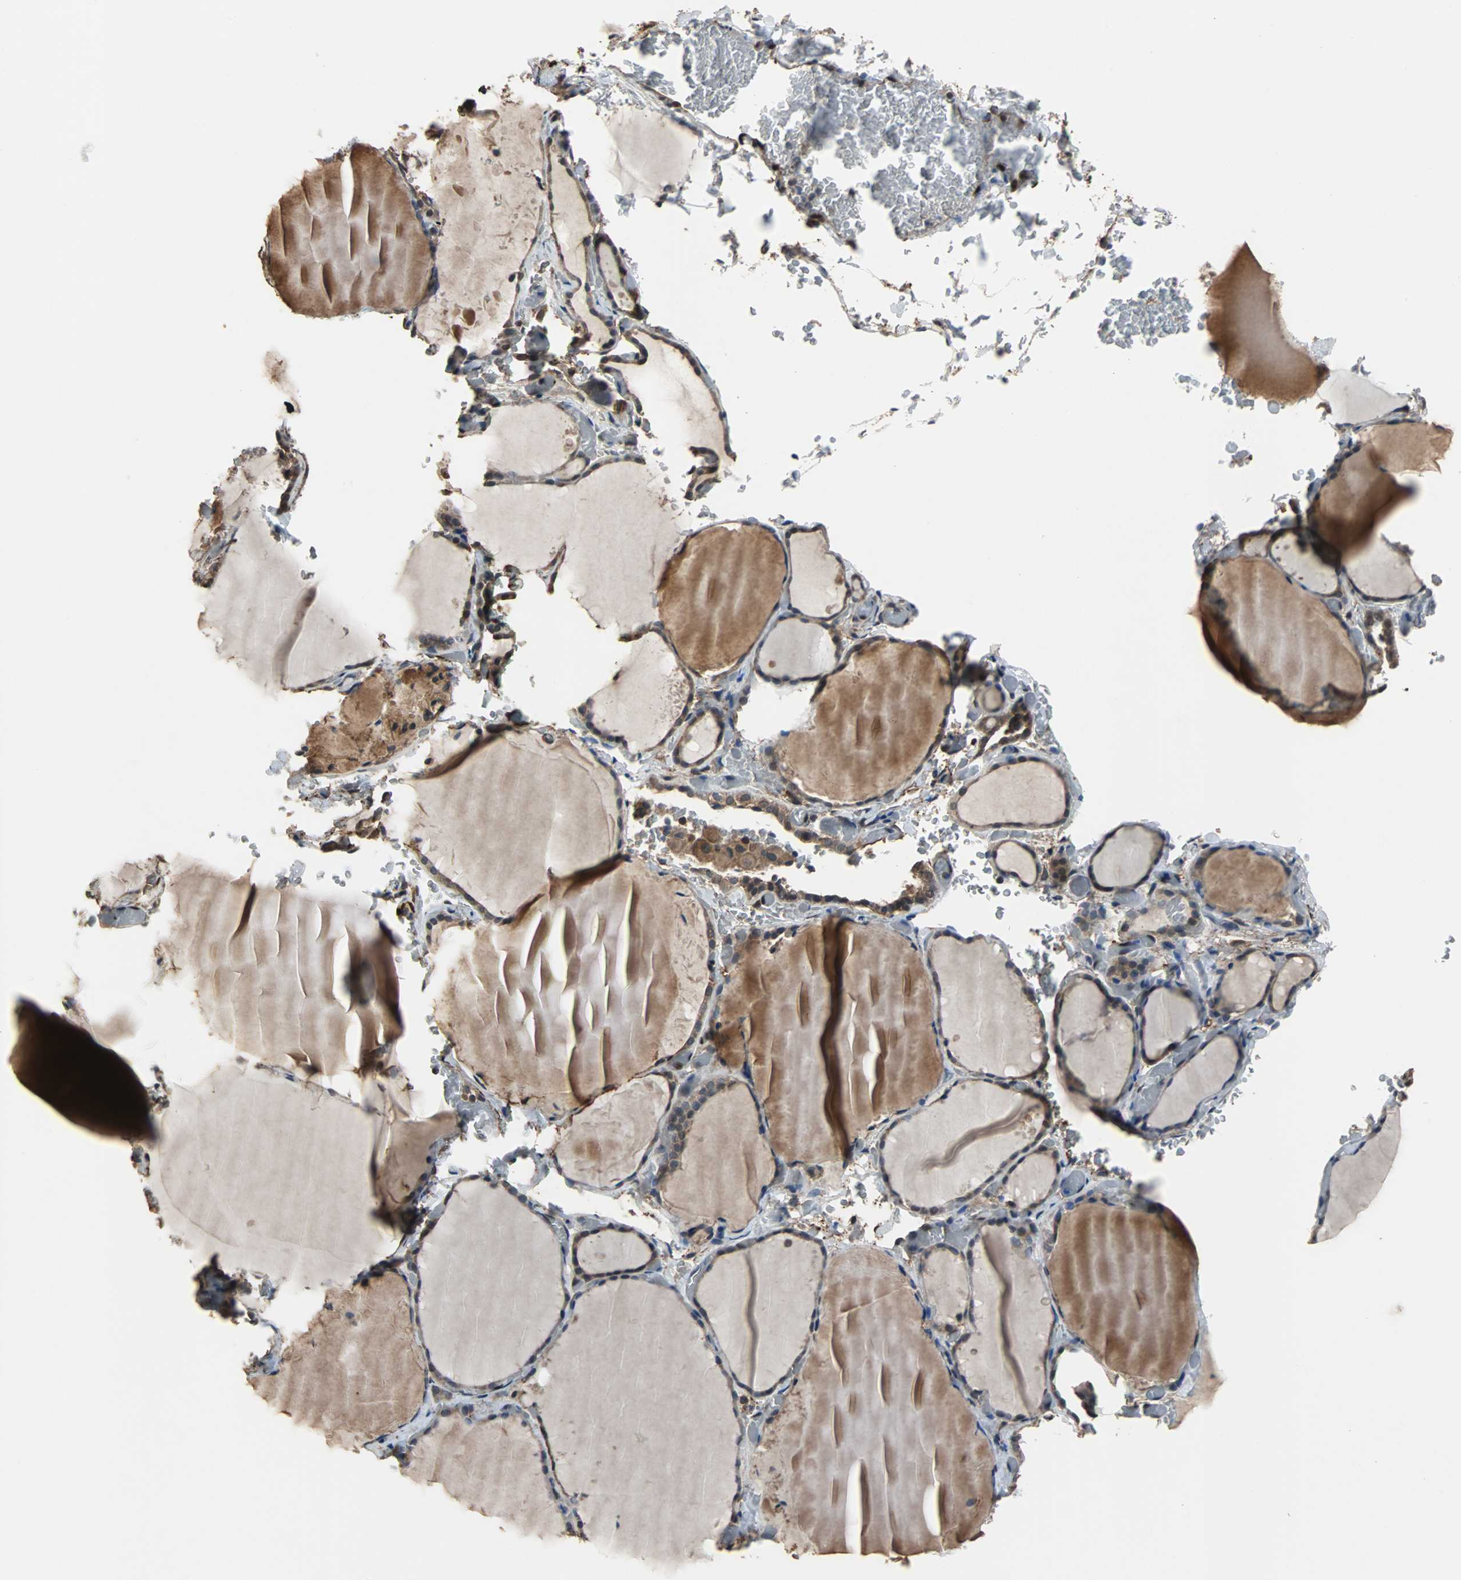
{"staining": {"intensity": "moderate", "quantity": "25%-75%", "location": "cytoplasmic/membranous"}, "tissue": "thyroid gland", "cell_type": "Glandular cells", "image_type": "normal", "snomed": [{"axis": "morphology", "description": "Normal tissue, NOS"}, {"axis": "topography", "description": "Thyroid gland"}], "caption": "Immunohistochemical staining of unremarkable human thyroid gland reveals moderate cytoplasmic/membranous protein staining in about 25%-75% of glandular cells. The staining was performed using DAB, with brown indicating positive protein expression. Nuclei are stained blue with hematoxylin.", "gene": "NDRG1", "patient": {"sex": "female", "age": 22}}